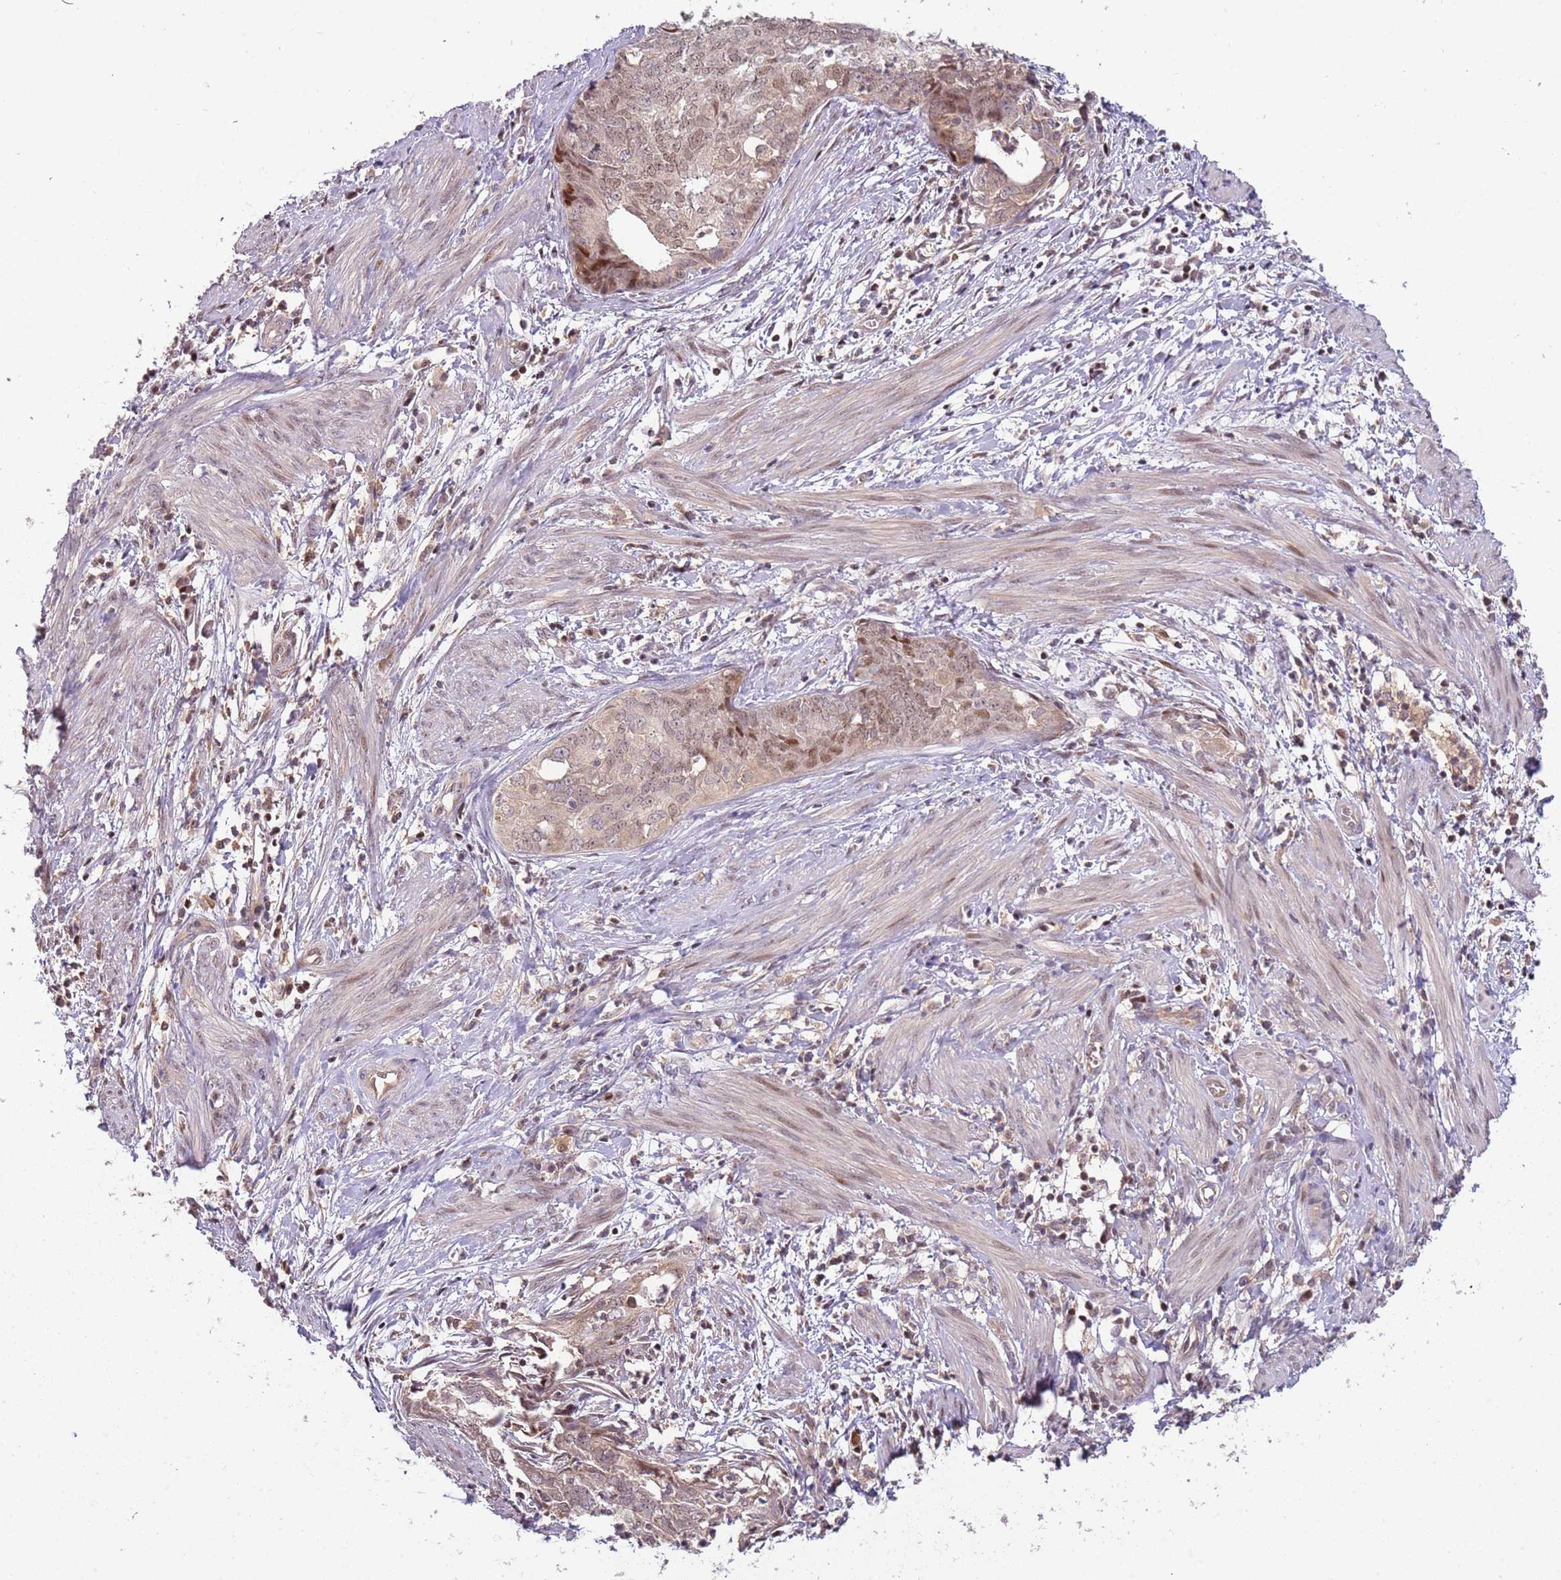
{"staining": {"intensity": "moderate", "quantity": "25%-75%", "location": "nuclear"}, "tissue": "endometrial cancer", "cell_type": "Tumor cells", "image_type": "cancer", "snomed": [{"axis": "morphology", "description": "Adenocarcinoma, NOS"}, {"axis": "topography", "description": "Endometrium"}], "caption": "IHC (DAB) staining of human endometrial cancer (adenocarcinoma) reveals moderate nuclear protein positivity in approximately 25%-75% of tumor cells.", "gene": "GSTO2", "patient": {"sex": "female", "age": 68}}